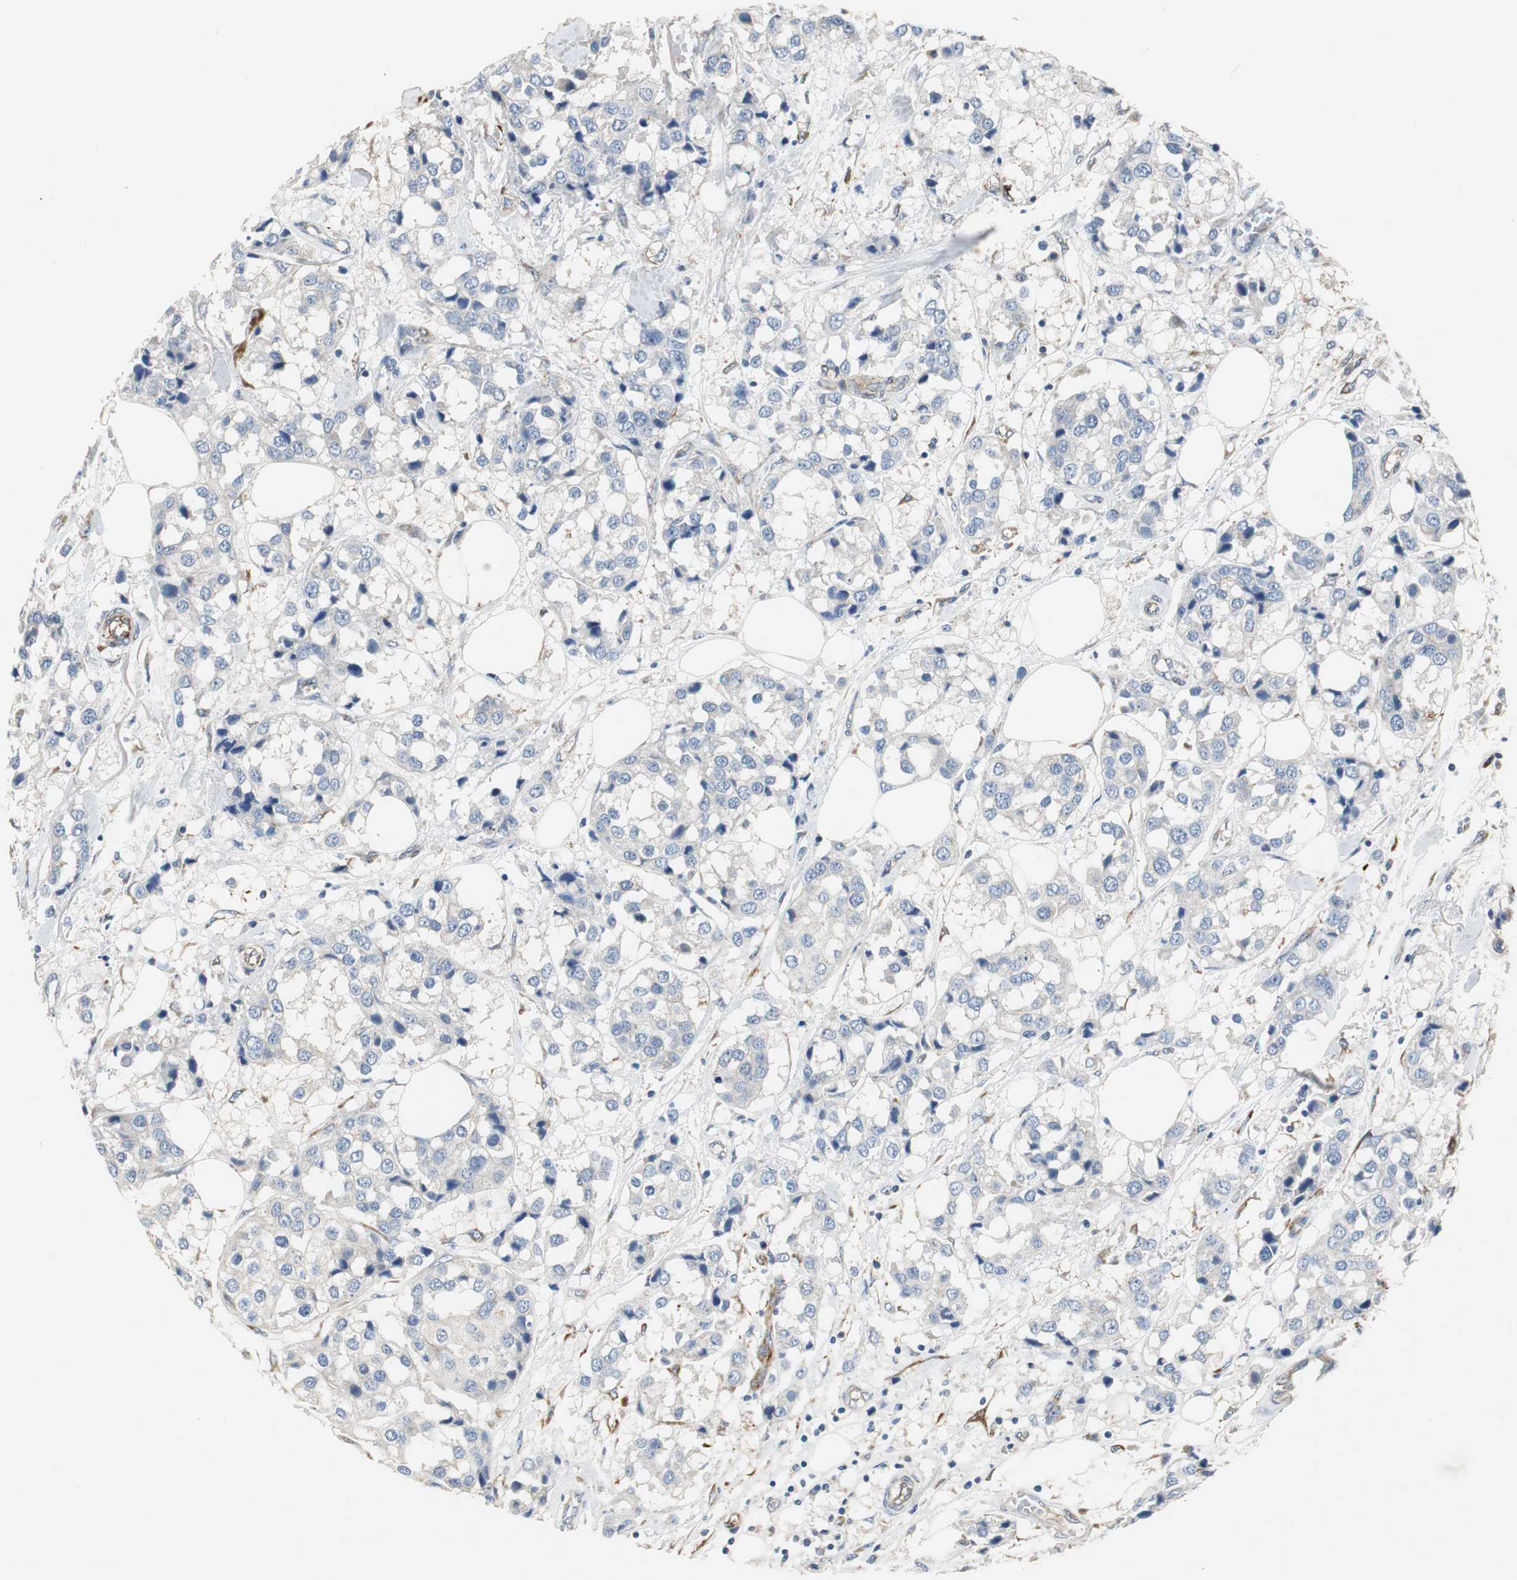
{"staining": {"intensity": "negative", "quantity": "none", "location": "none"}, "tissue": "breast cancer", "cell_type": "Tumor cells", "image_type": "cancer", "snomed": [{"axis": "morphology", "description": "Duct carcinoma"}, {"axis": "topography", "description": "Breast"}], "caption": "Tumor cells show no significant protein staining in breast cancer (infiltrating ductal carcinoma).", "gene": "ISCU", "patient": {"sex": "female", "age": 80}}